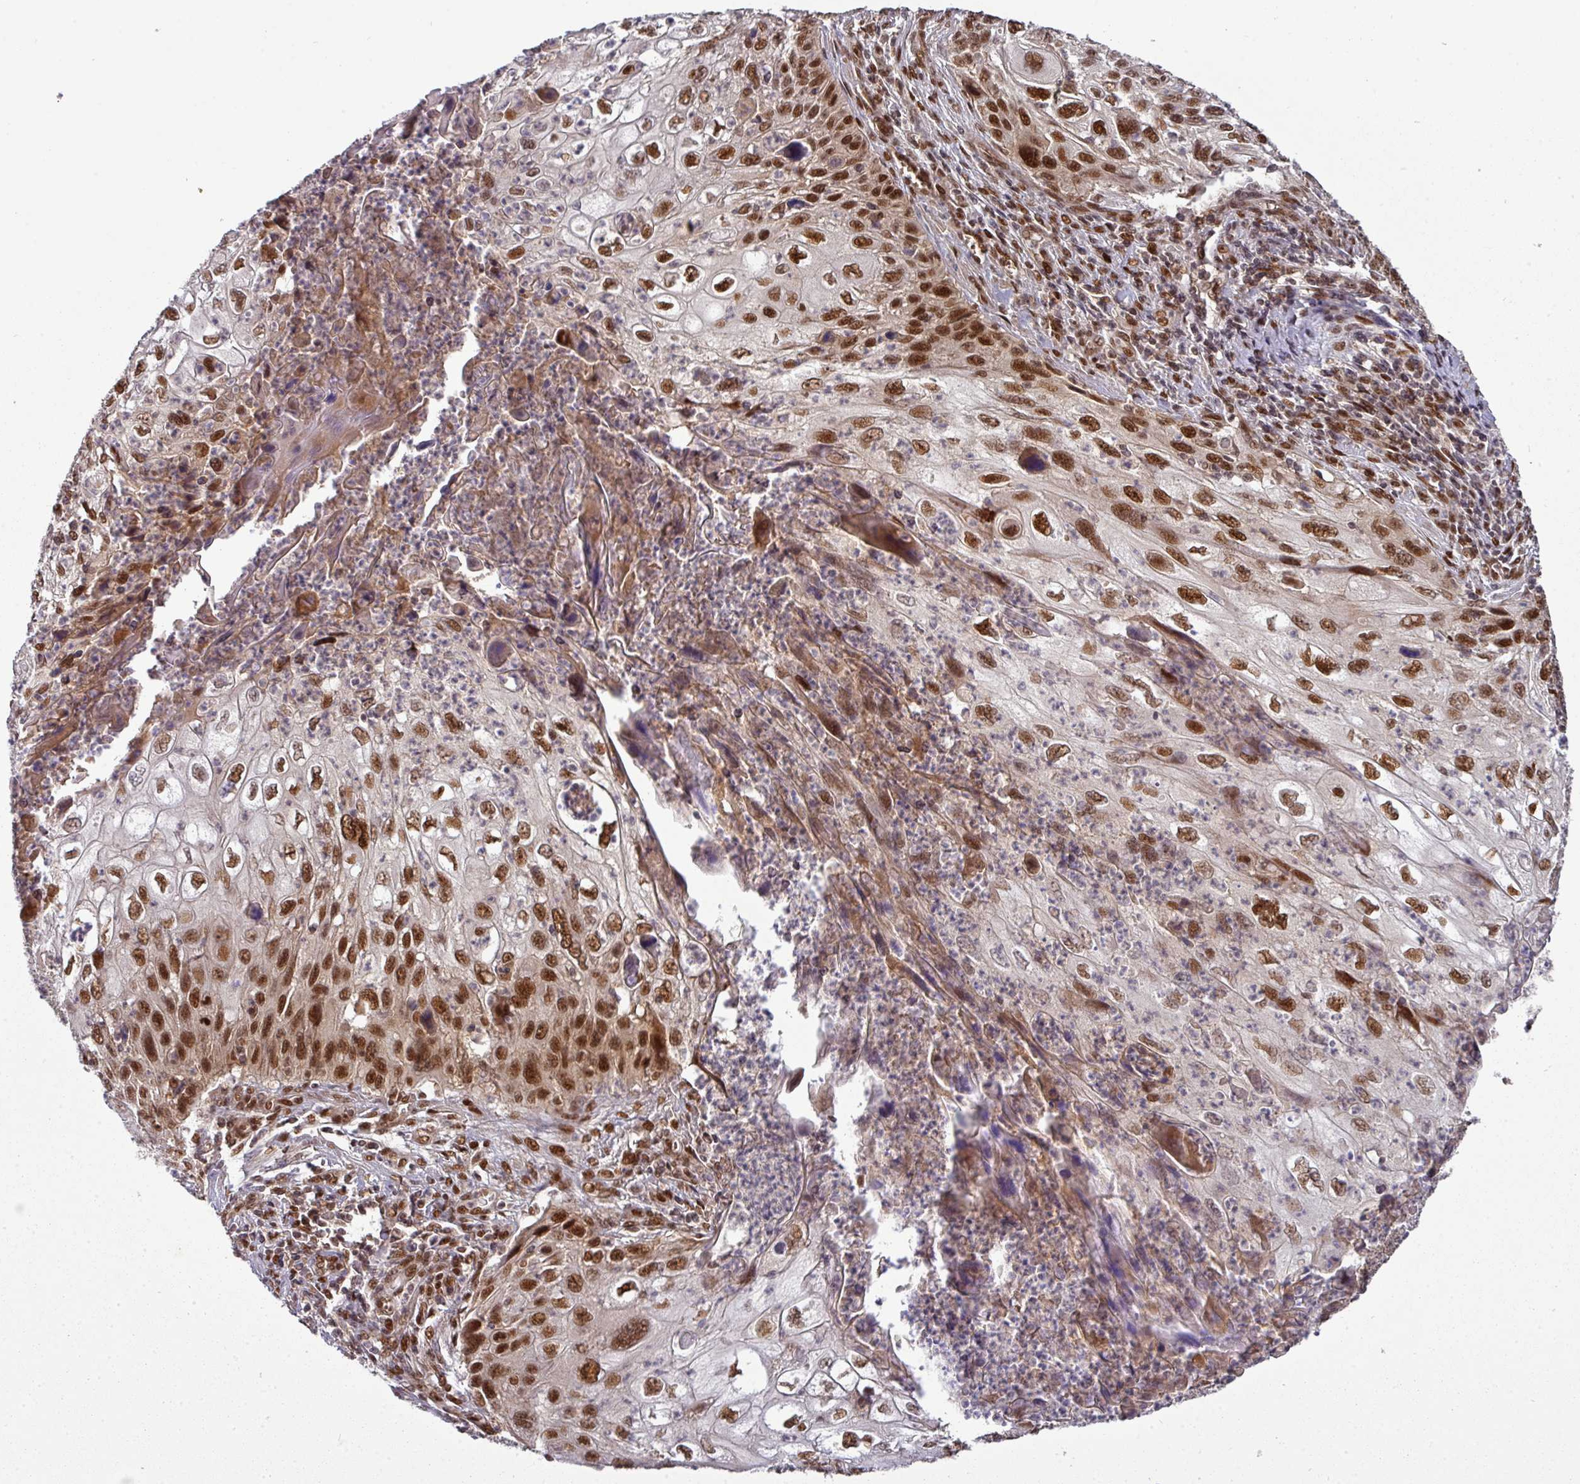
{"staining": {"intensity": "strong", "quantity": ">75%", "location": "nuclear"}, "tissue": "cervical cancer", "cell_type": "Tumor cells", "image_type": "cancer", "snomed": [{"axis": "morphology", "description": "Squamous cell carcinoma, NOS"}, {"axis": "topography", "description": "Cervix"}], "caption": "Immunohistochemical staining of squamous cell carcinoma (cervical) displays strong nuclear protein expression in approximately >75% of tumor cells.", "gene": "CIC", "patient": {"sex": "female", "age": 70}}